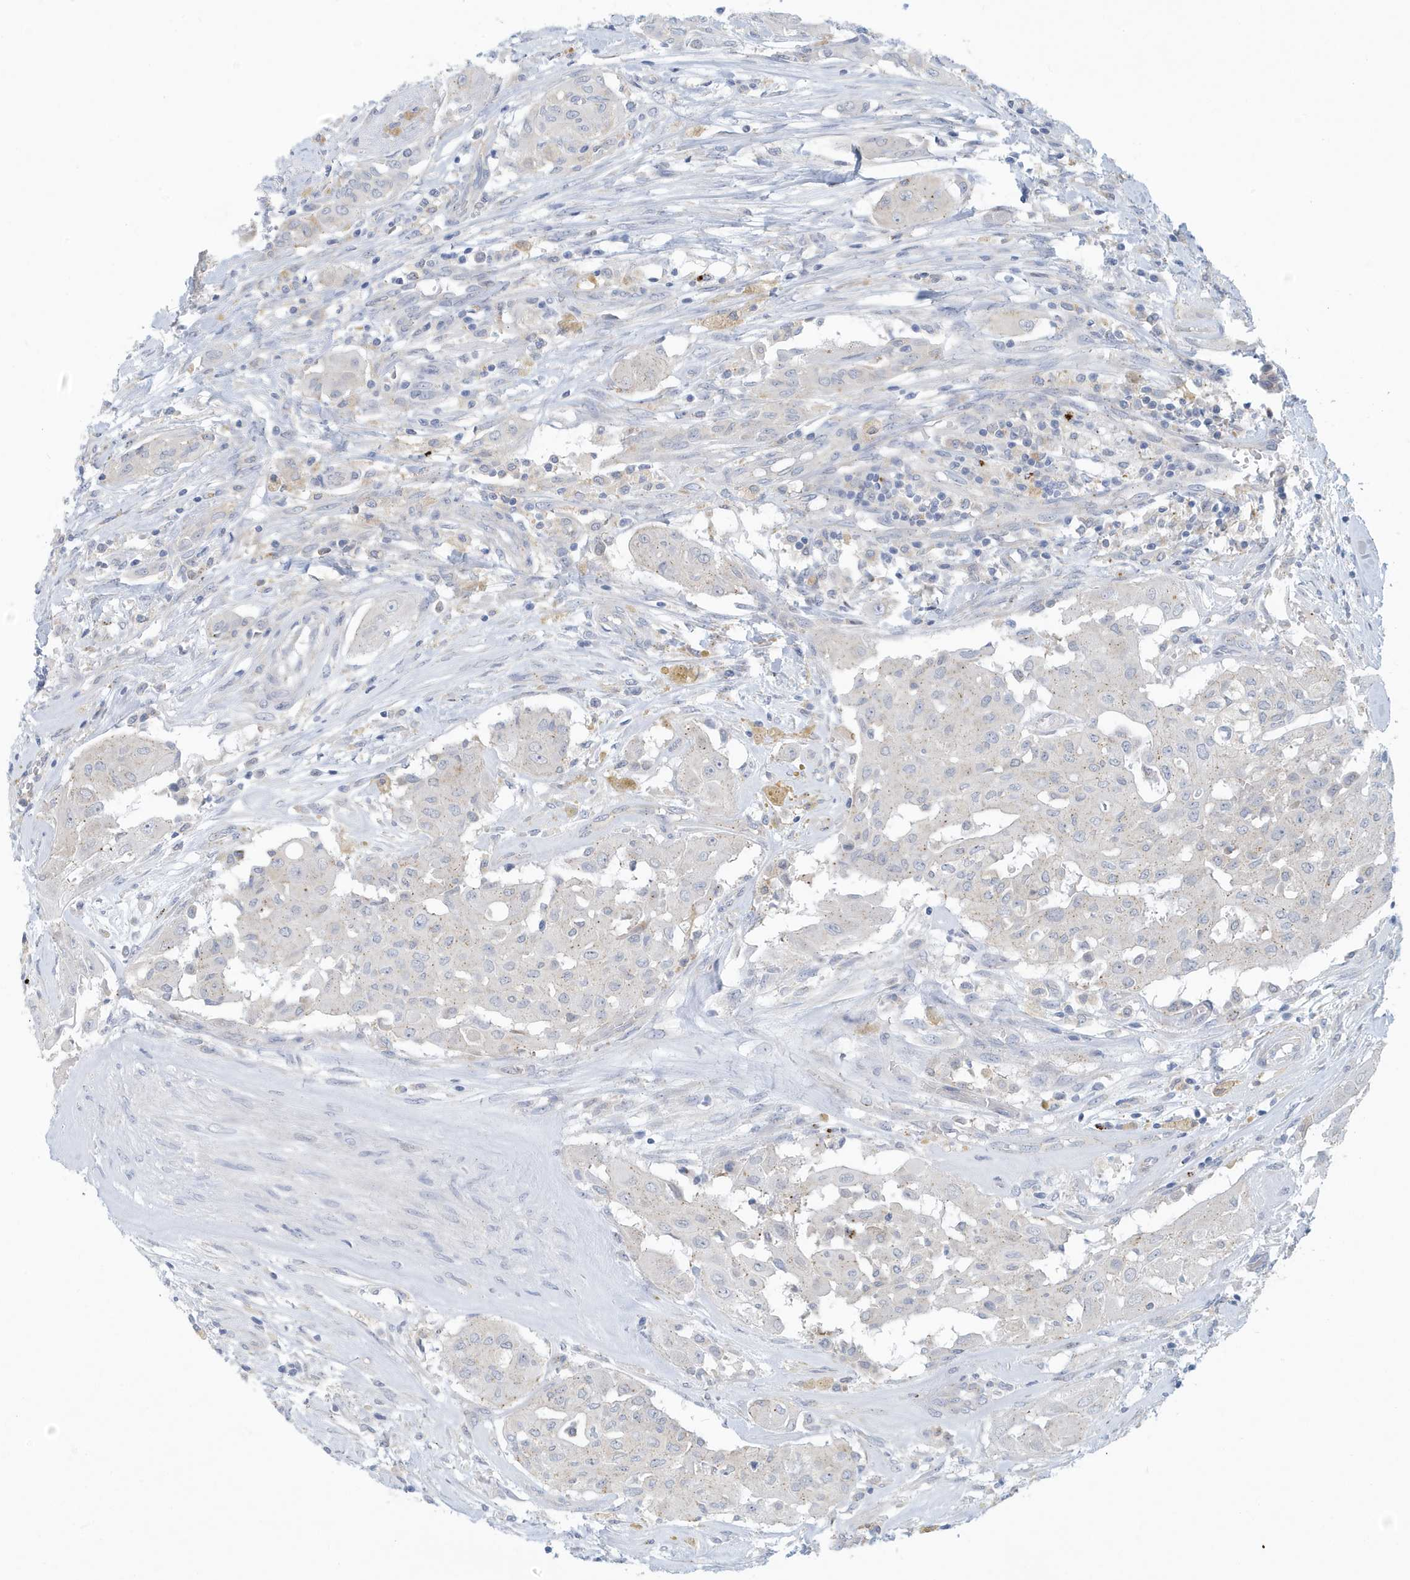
{"staining": {"intensity": "negative", "quantity": "none", "location": "none"}, "tissue": "thyroid cancer", "cell_type": "Tumor cells", "image_type": "cancer", "snomed": [{"axis": "morphology", "description": "Papillary adenocarcinoma, NOS"}, {"axis": "topography", "description": "Thyroid gland"}], "caption": "DAB immunohistochemical staining of thyroid cancer shows no significant positivity in tumor cells.", "gene": "VTA1", "patient": {"sex": "female", "age": 59}}